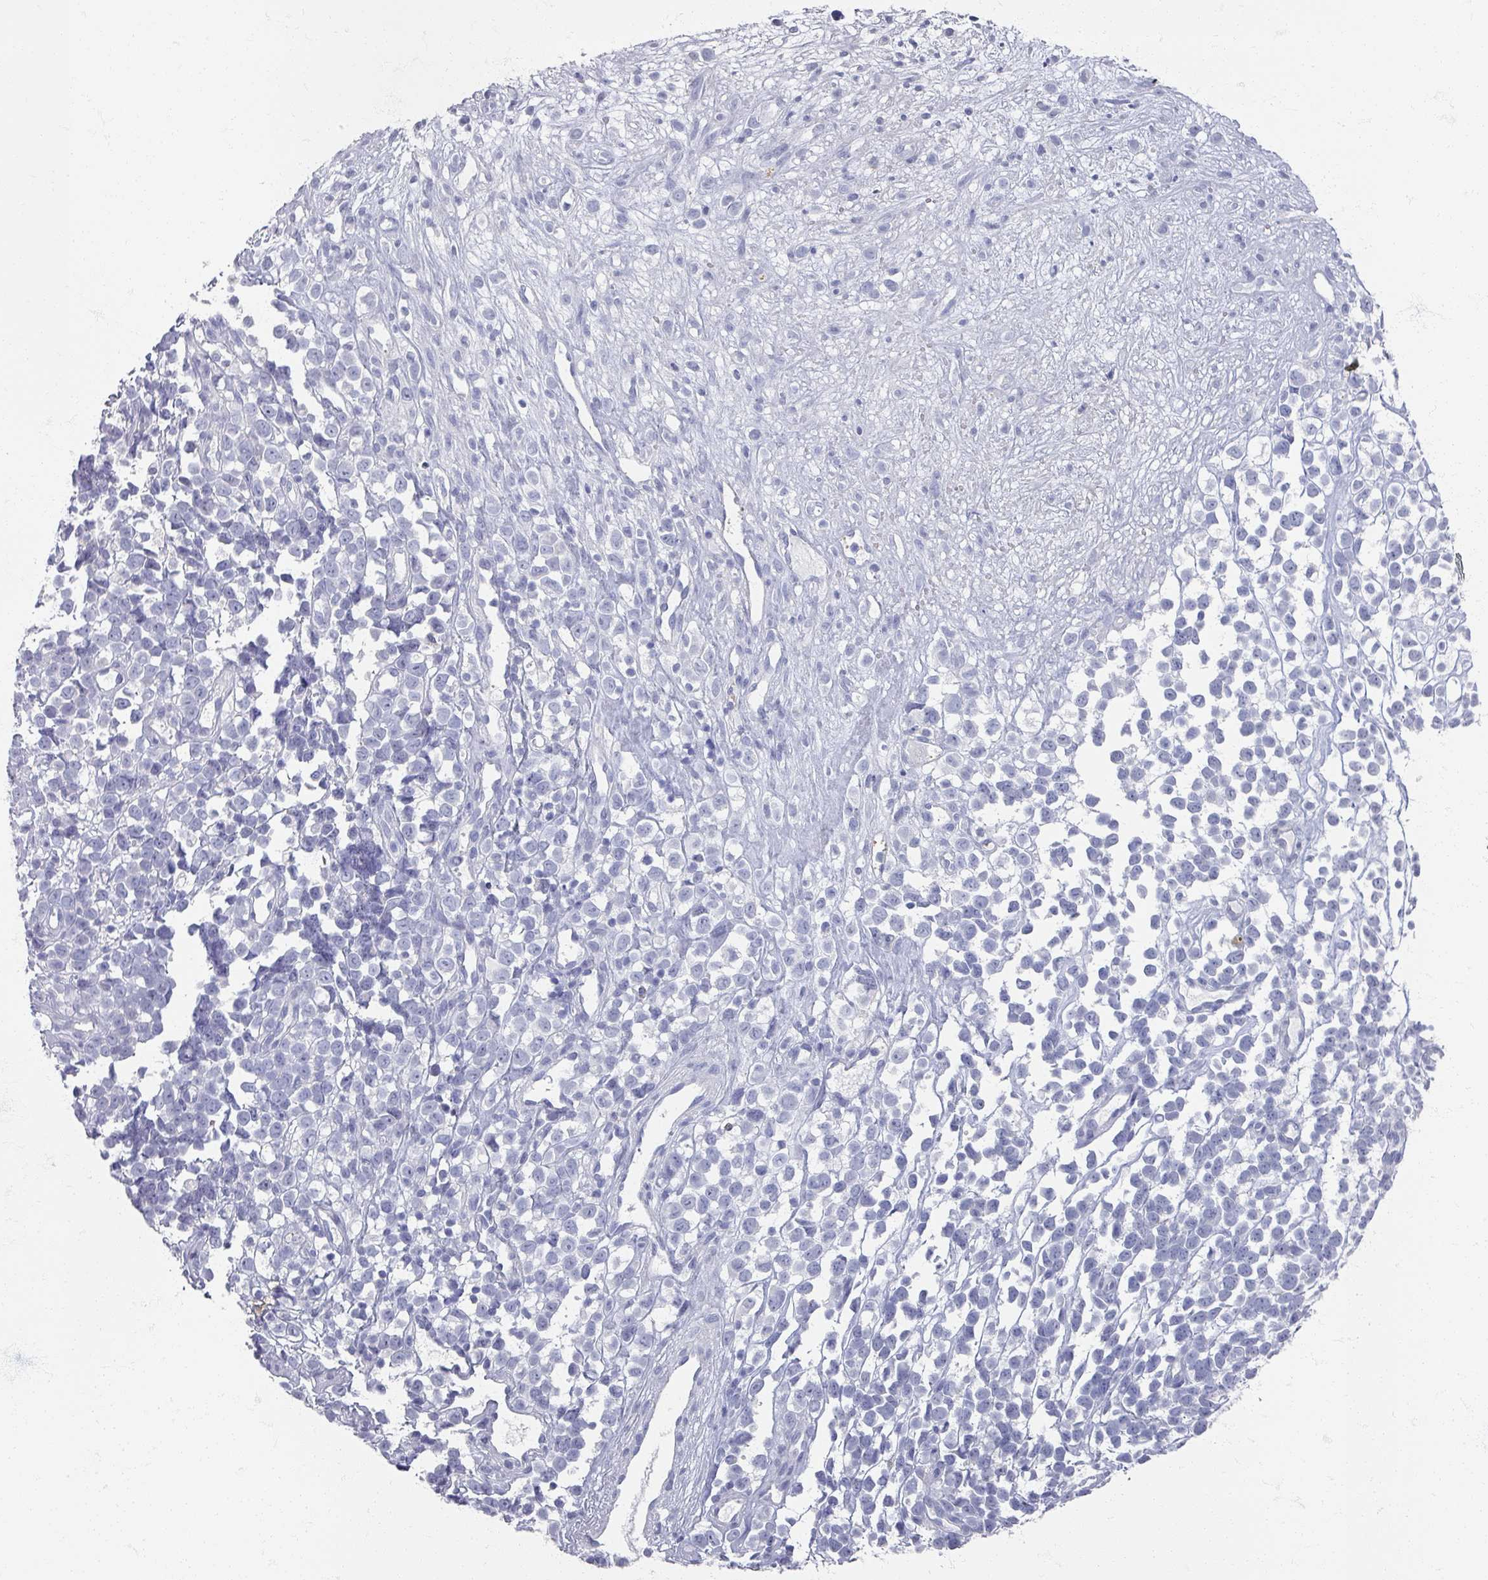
{"staining": {"intensity": "negative", "quantity": "none", "location": "none"}, "tissue": "melanoma", "cell_type": "Tumor cells", "image_type": "cancer", "snomed": [{"axis": "morphology", "description": "Malignant melanoma, NOS"}, {"axis": "topography", "description": "Nose, NOS"}], "caption": "An immunohistochemistry (IHC) histopathology image of malignant melanoma is shown. There is no staining in tumor cells of malignant melanoma.", "gene": "OMG", "patient": {"sex": "female", "age": 48}}